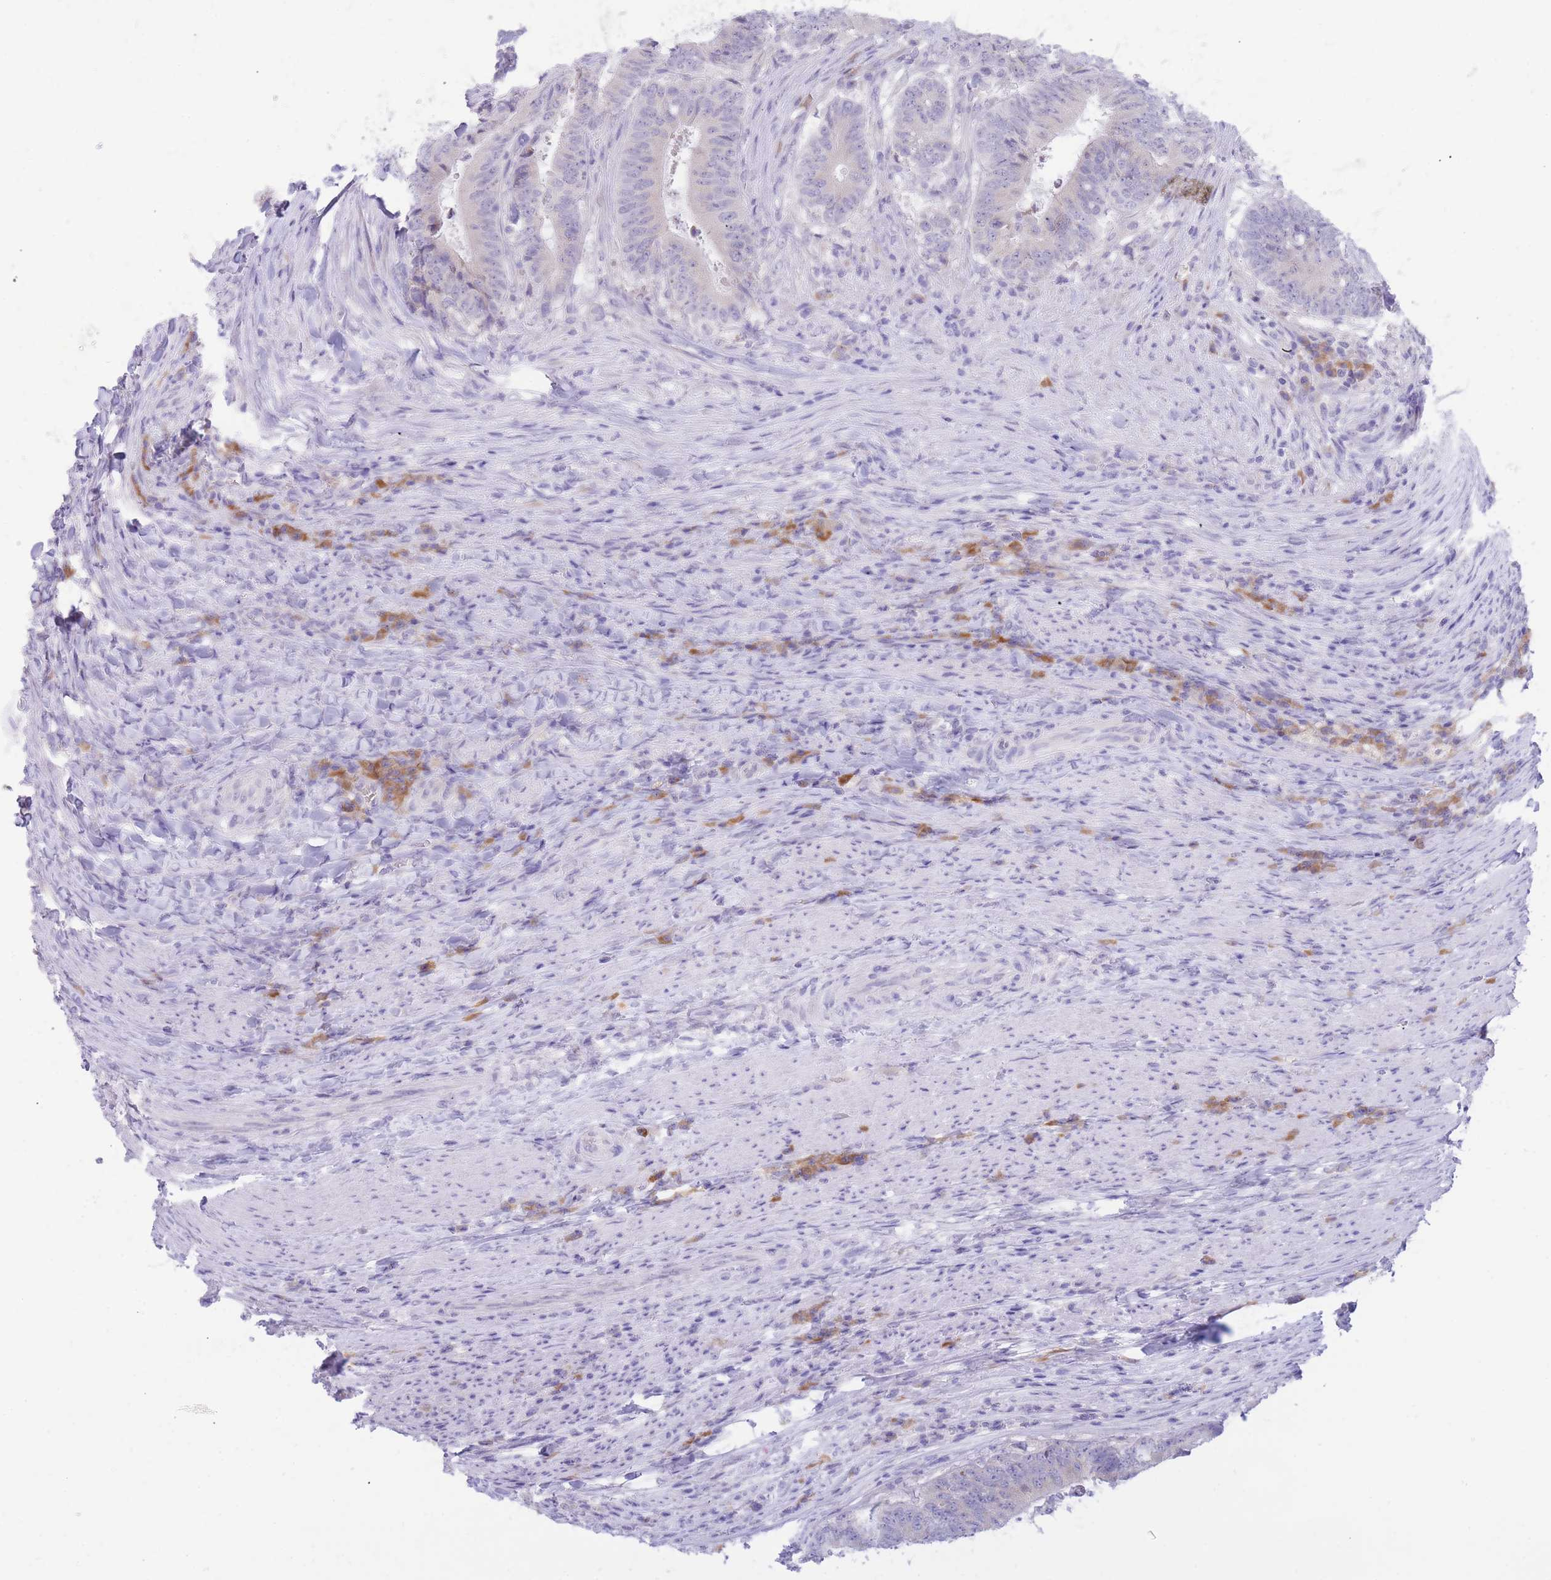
{"staining": {"intensity": "negative", "quantity": "none", "location": "none"}, "tissue": "colorectal cancer", "cell_type": "Tumor cells", "image_type": "cancer", "snomed": [{"axis": "morphology", "description": "Adenocarcinoma, NOS"}, {"axis": "topography", "description": "Colon"}], "caption": "IHC image of neoplastic tissue: human adenocarcinoma (colorectal) stained with DAB (3,3'-diaminobenzidine) reveals no significant protein staining in tumor cells.", "gene": "SSUH2", "patient": {"sex": "female", "age": 43}}